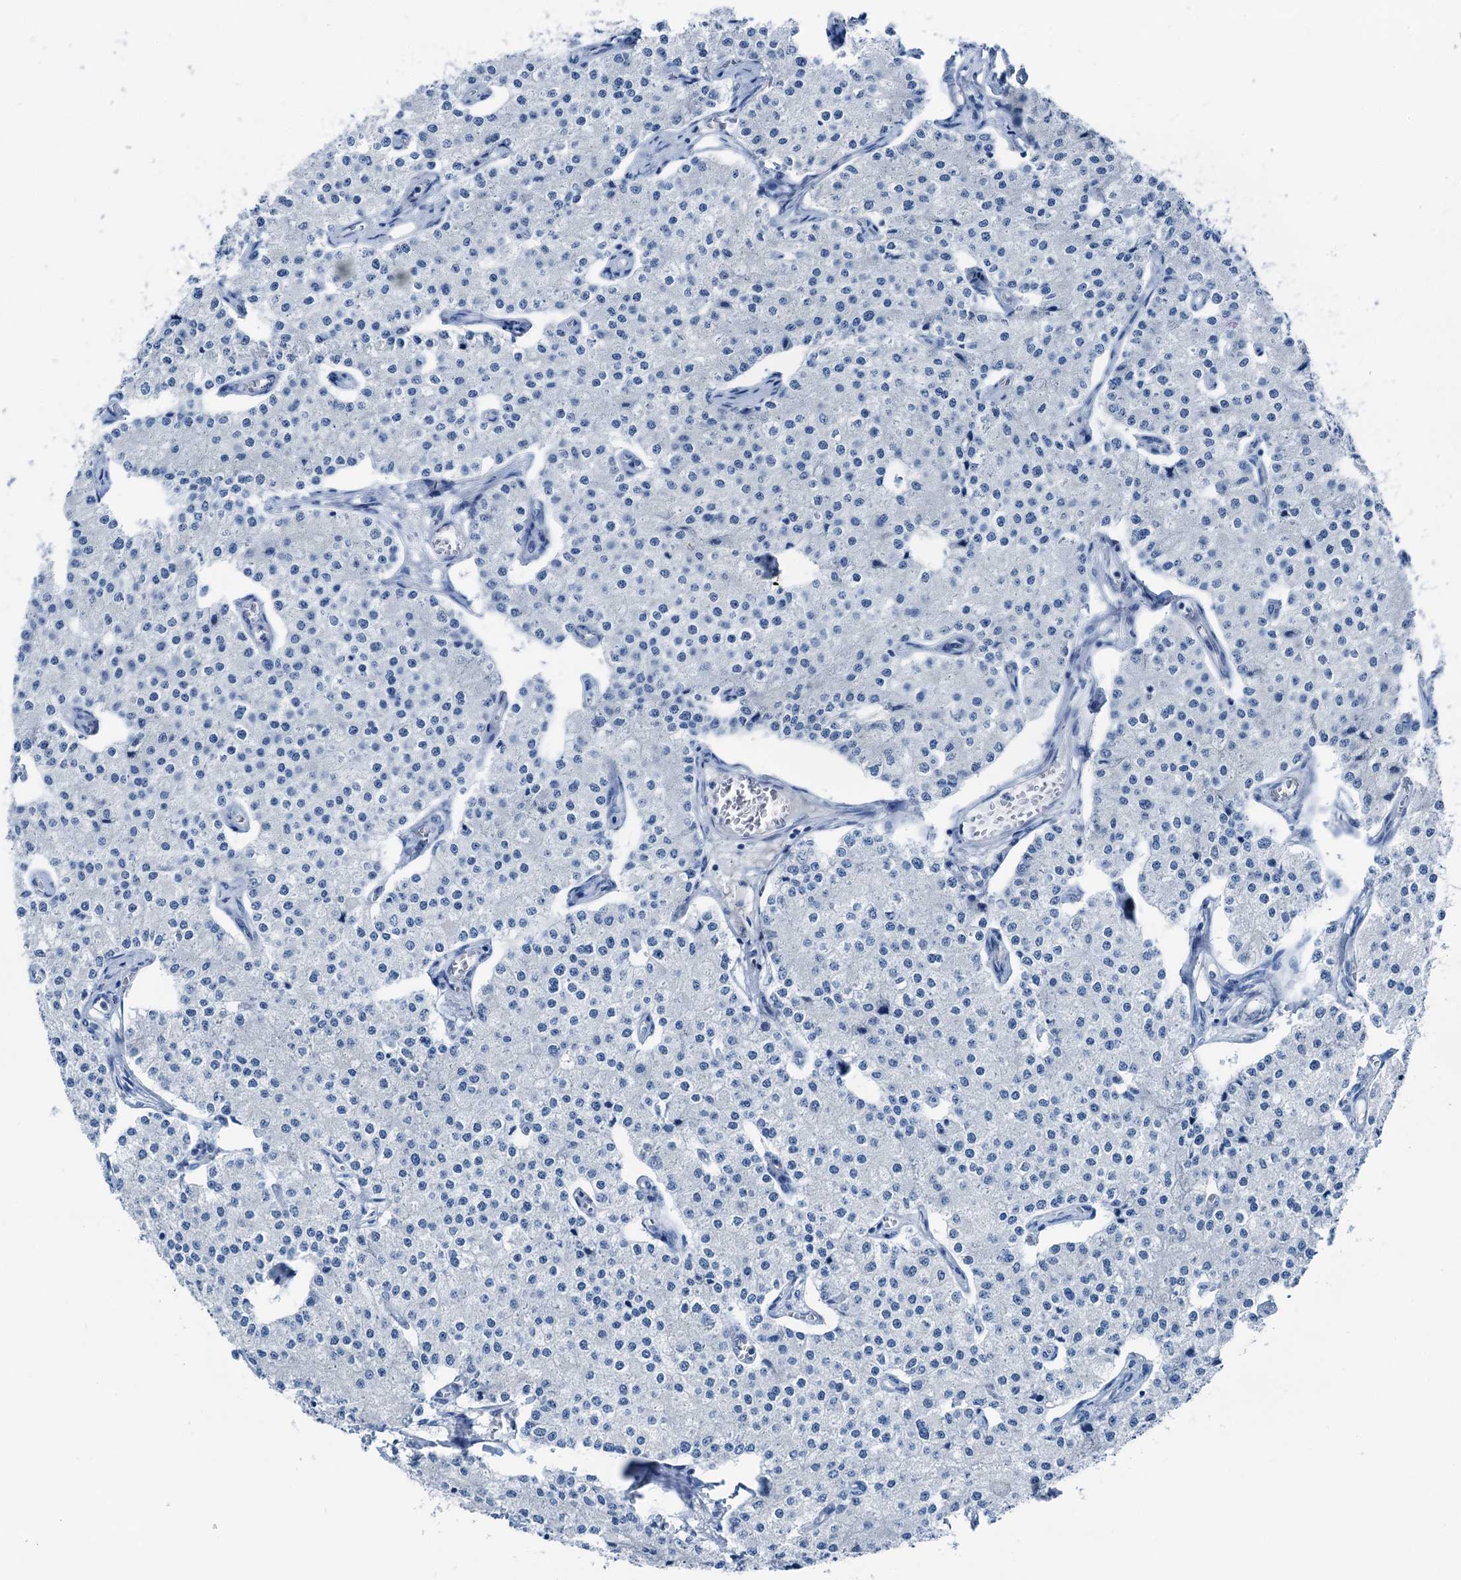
{"staining": {"intensity": "negative", "quantity": "none", "location": "none"}, "tissue": "carcinoid", "cell_type": "Tumor cells", "image_type": "cancer", "snomed": [{"axis": "morphology", "description": "Carcinoid, malignant, NOS"}, {"axis": "topography", "description": "Colon"}], "caption": "The IHC image has no significant expression in tumor cells of carcinoid (malignant) tissue.", "gene": "CBLN3", "patient": {"sex": "female", "age": 52}}